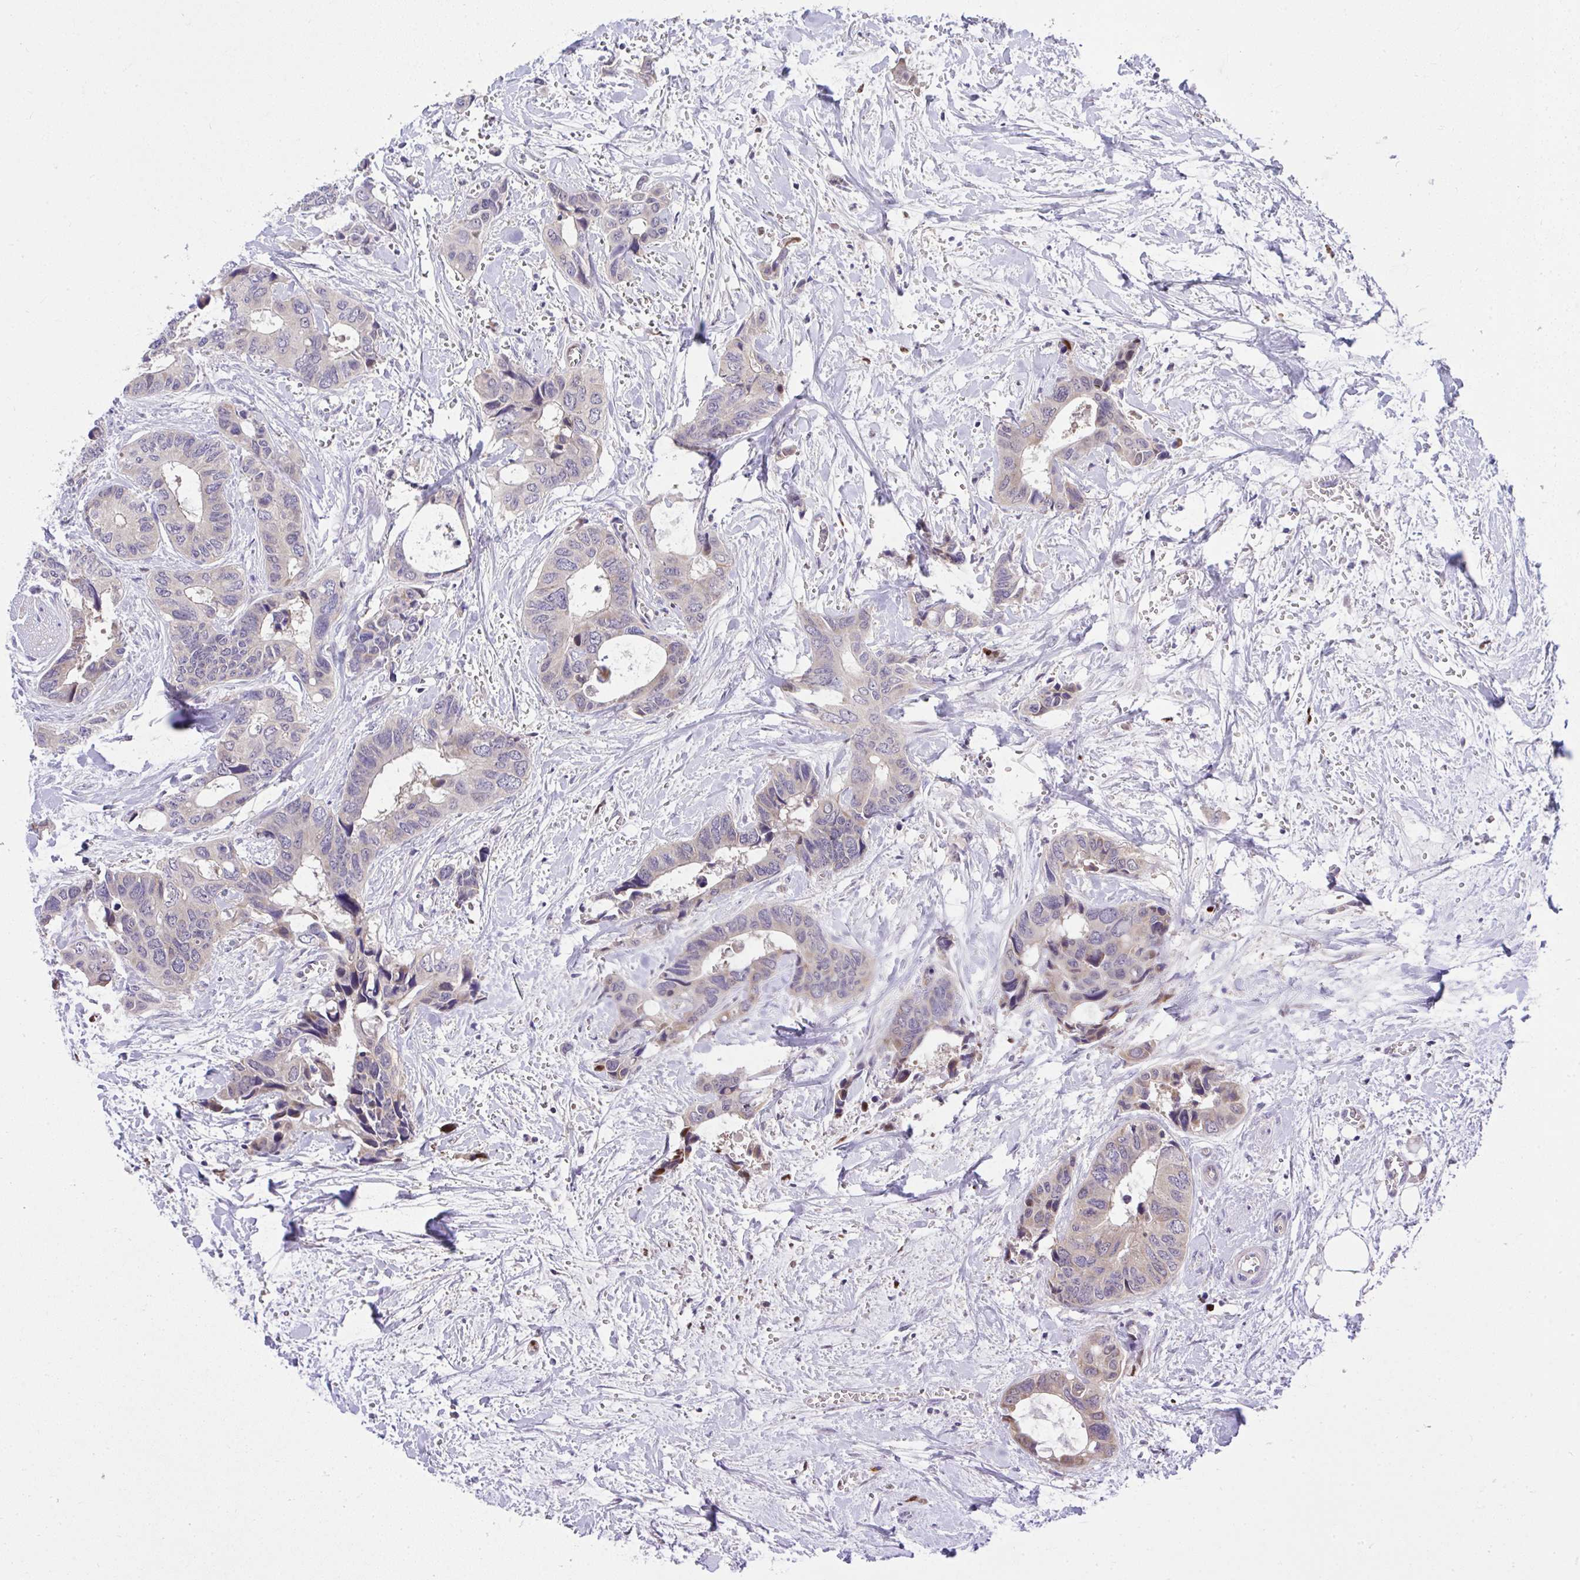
{"staining": {"intensity": "weak", "quantity": "<25%", "location": "cytoplasmic/membranous"}, "tissue": "colorectal cancer", "cell_type": "Tumor cells", "image_type": "cancer", "snomed": [{"axis": "morphology", "description": "Adenocarcinoma, NOS"}, {"axis": "topography", "description": "Rectum"}], "caption": "This is an IHC photomicrograph of adenocarcinoma (colorectal). There is no staining in tumor cells.", "gene": "CHIA", "patient": {"sex": "male", "age": 76}}